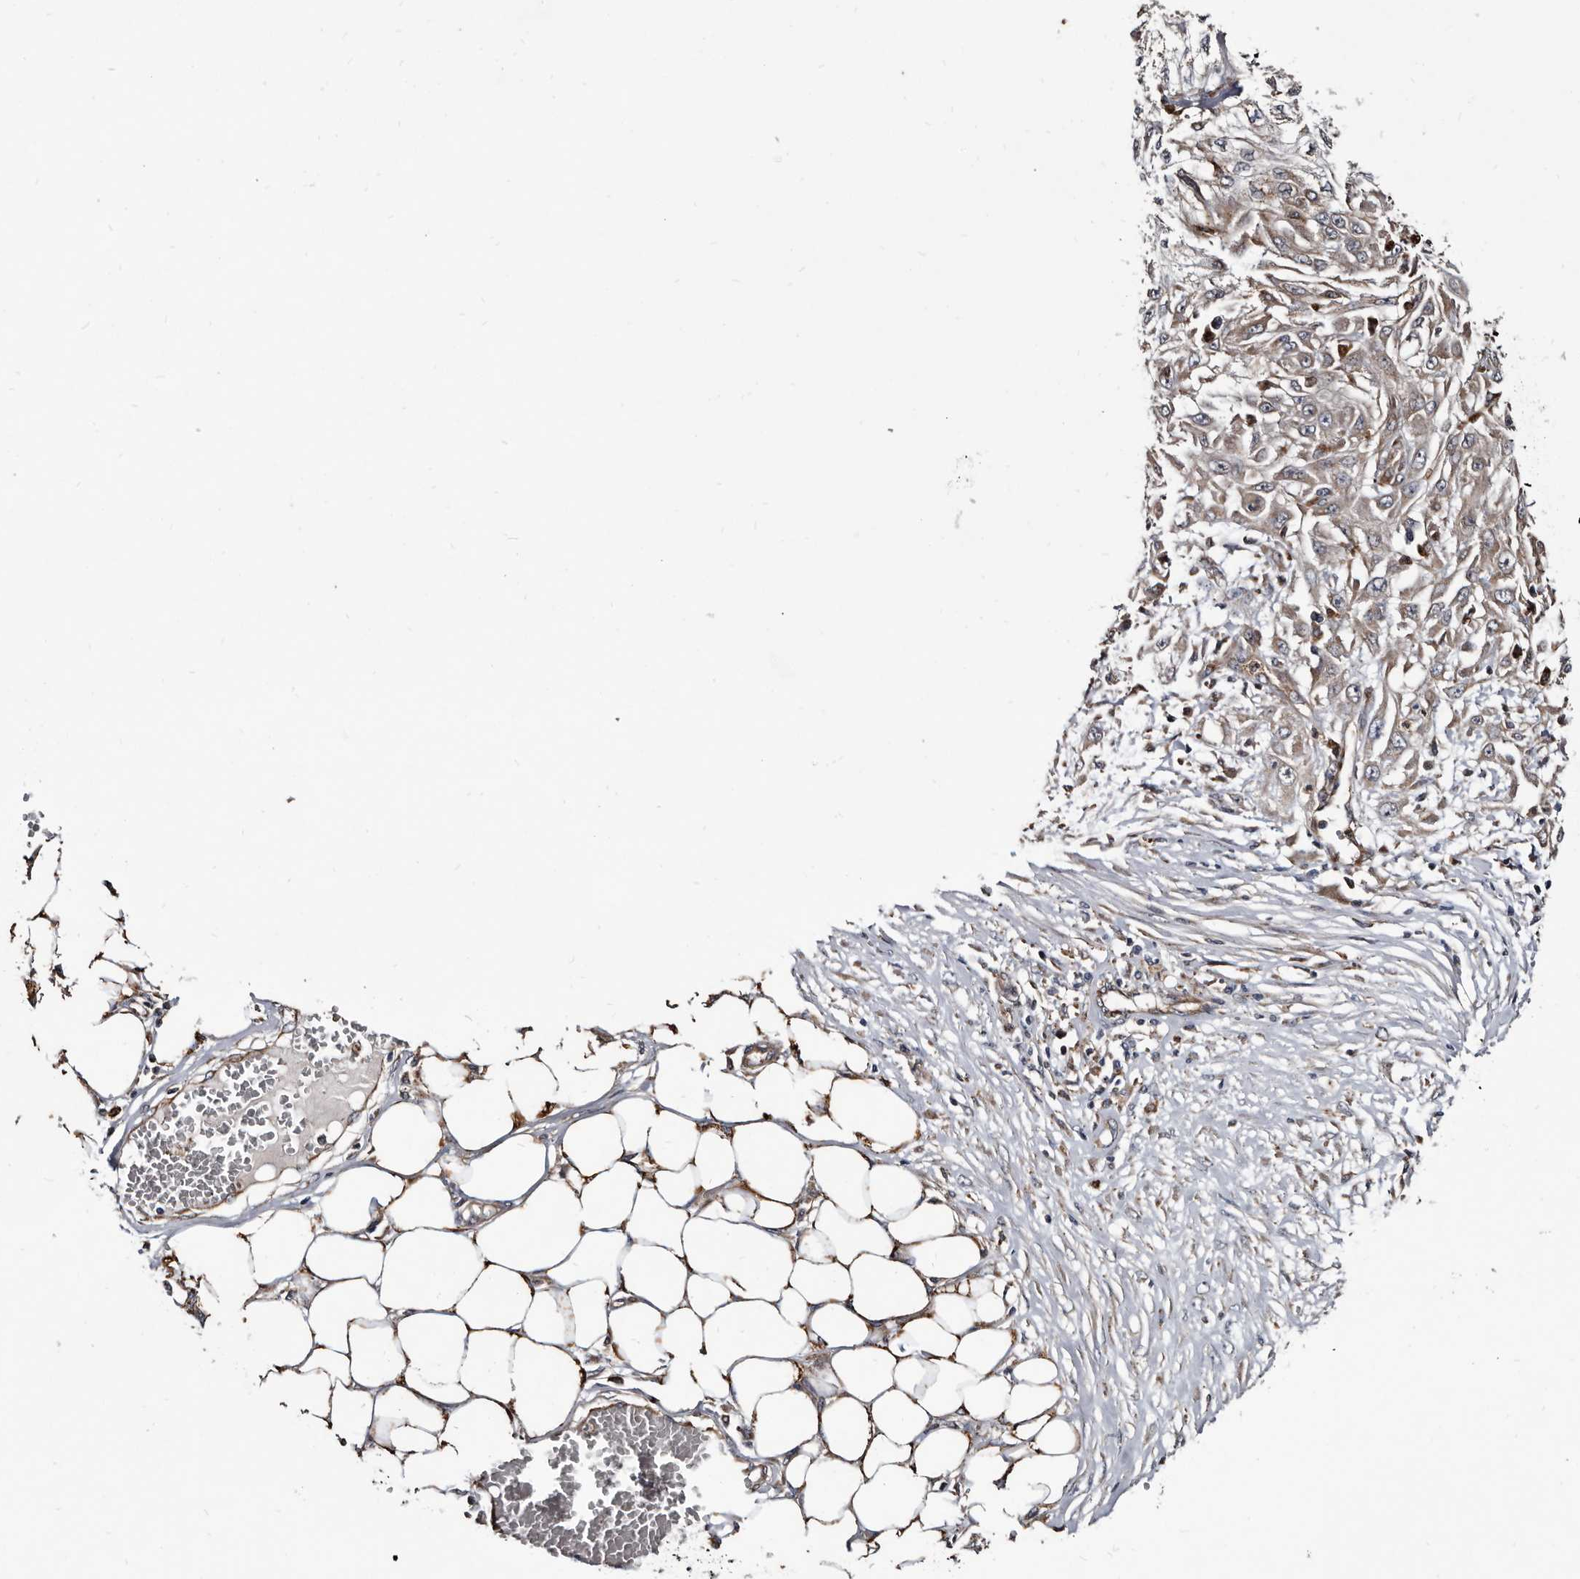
{"staining": {"intensity": "weak", "quantity": "25%-75%", "location": "cytoplasmic/membranous"}, "tissue": "skin cancer", "cell_type": "Tumor cells", "image_type": "cancer", "snomed": [{"axis": "morphology", "description": "Squamous cell carcinoma, NOS"}, {"axis": "morphology", "description": "Squamous cell carcinoma, metastatic, NOS"}, {"axis": "topography", "description": "Skin"}, {"axis": "topography", "description": "Lymph node"}], "caption": "A high-resolution photomicrograph shows immunohistochemistry staining of skin squamous cell carcinoma, which shows weak cytoplasmic/membranous staining in approximately 25%-75% of tumor cells.", "gene": "CTSA", "patient": {"sex": "male", "age": 75}}